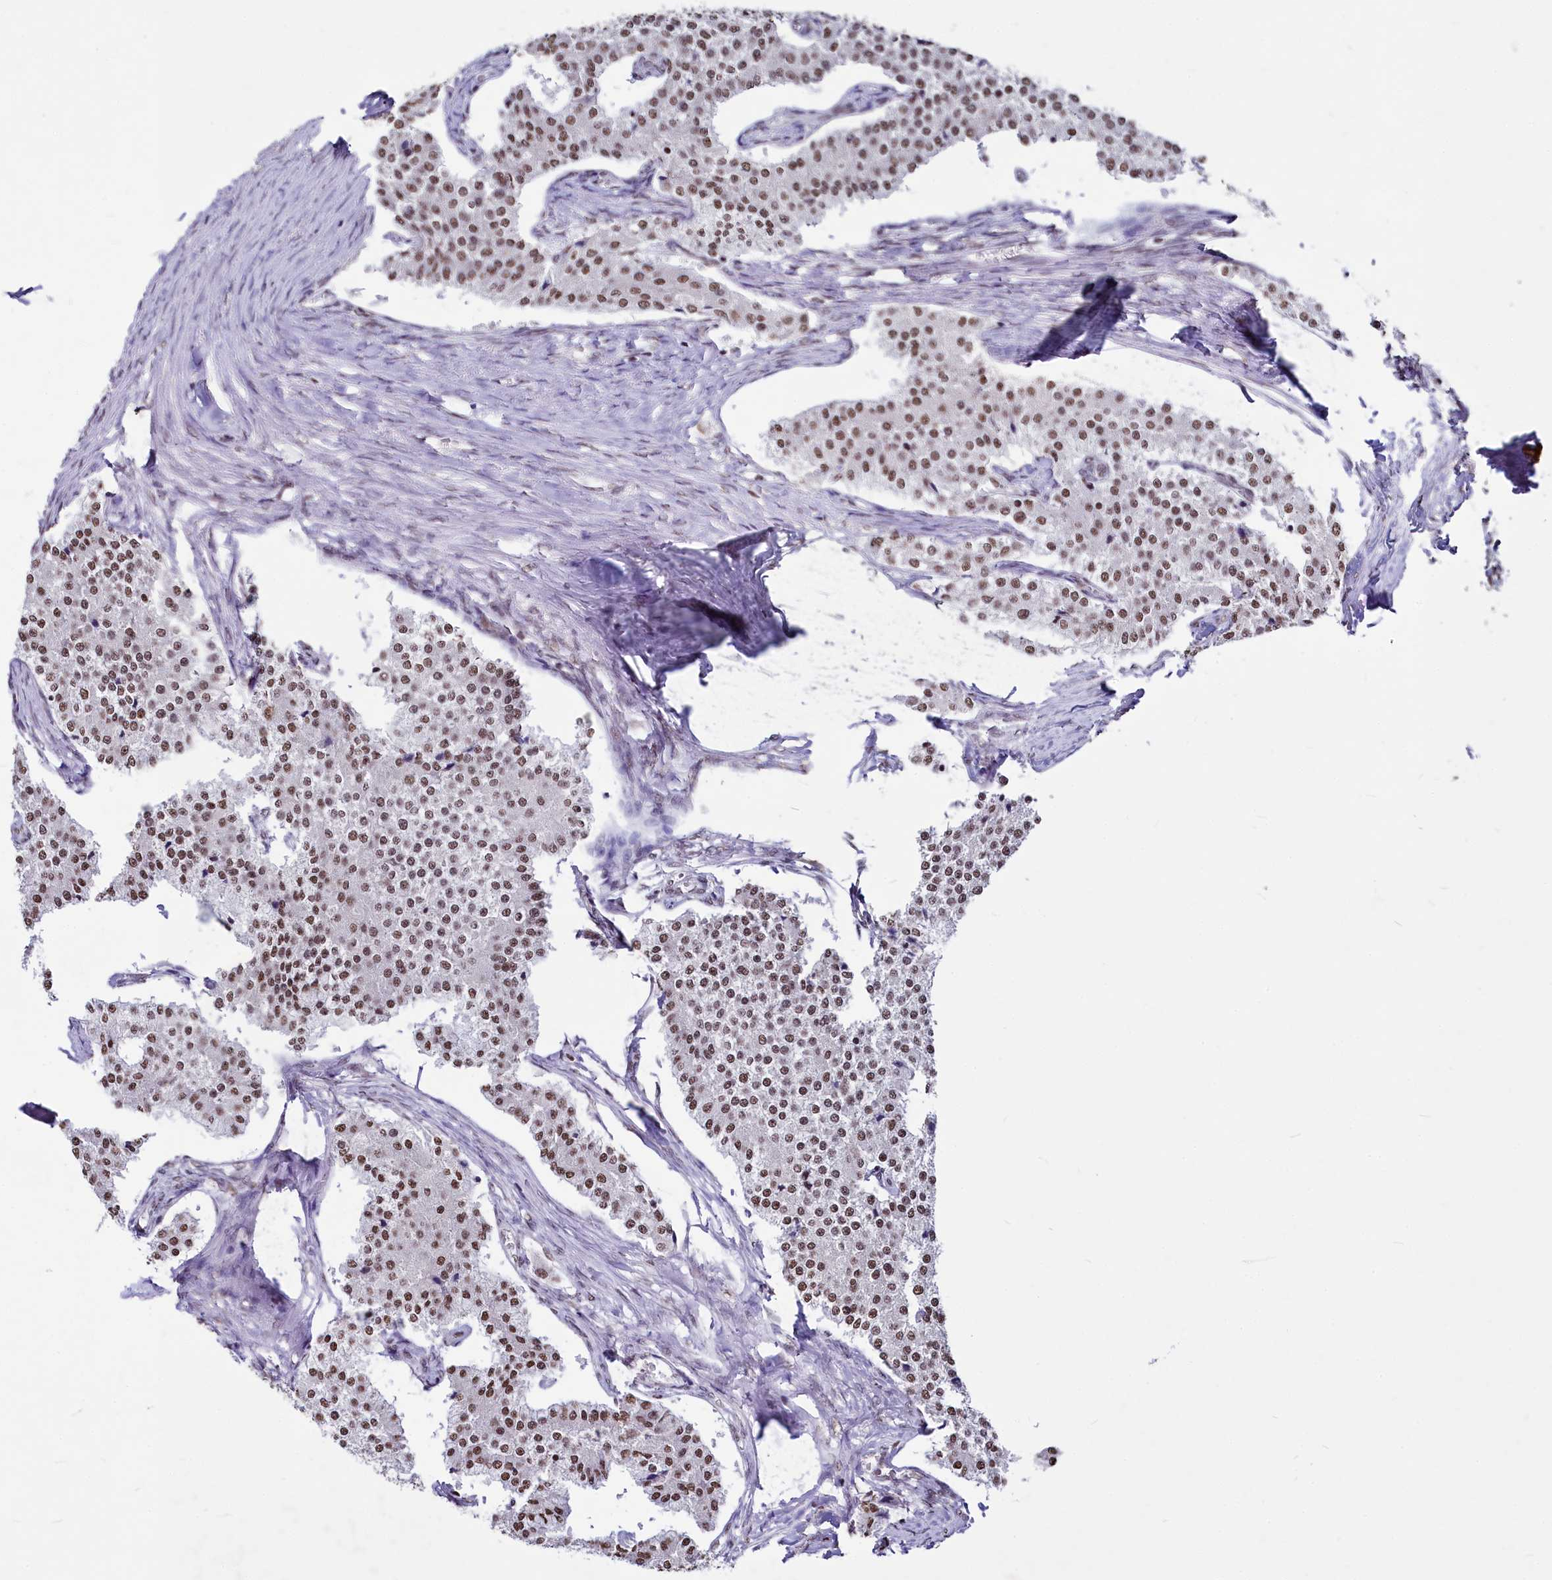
{"staining": {"intensity": "moderate", "quantity": ">75%", "location": "nuclear"}, "tissue": "carcinoid", "cell_type": "Tumor cells", "image_type": "cancer", "snomed": [{"axis": "morphology", "description": "Carcinoid, malignant, NOS"}, {"axis": "topography", "description": "Colon"}], "caption": "The image exhibits immunohistochemical staining of carcinoid (malignant). There is moderate nuclear staining is present in approximately >75% of tumor cells.", "gene": "PARPBP", "patient": {"sex": "female", "age": 52}}